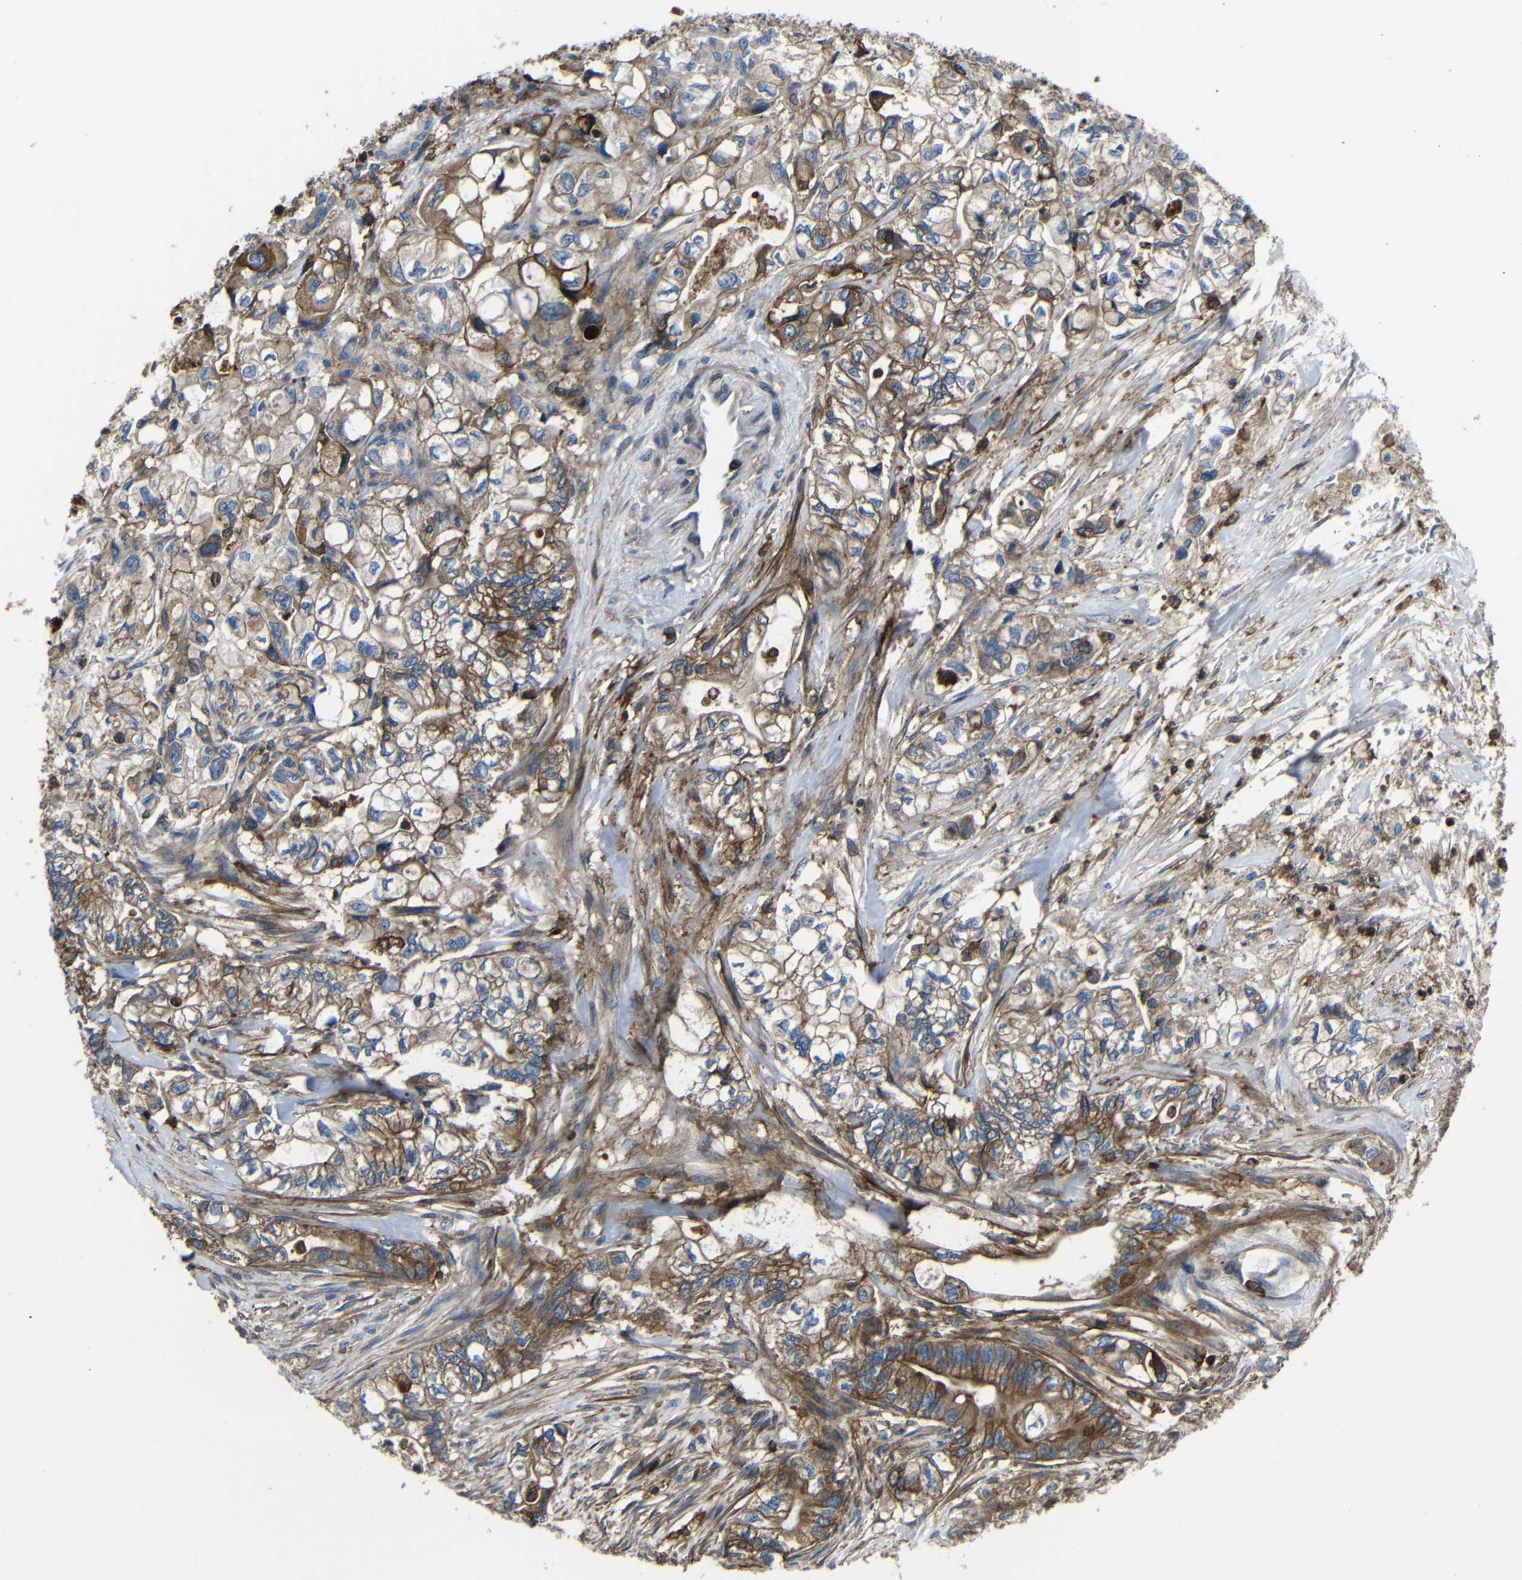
{"staining": {"intensity": "moderate", "quantity": ">75%", "location": "cytoplasmic/membranous"}, "tissue": "pancreatic cancer", "cell_type": "Tumor cells", "image_type": "cancer", "snomed": [{"axis": "morphology", "description": "Adenocarcinoma, NOS"}, {"axis": "topography", "description": "Pancreas"}], "caption": "A brown stain highlights moderate cytoplasmic/membranous positivity of a protein in pancreatic cancer (adenocarcinoma) tumor cells.", "gene": "ADGRE5", "patient": {"sex": "male", "age": 79}}